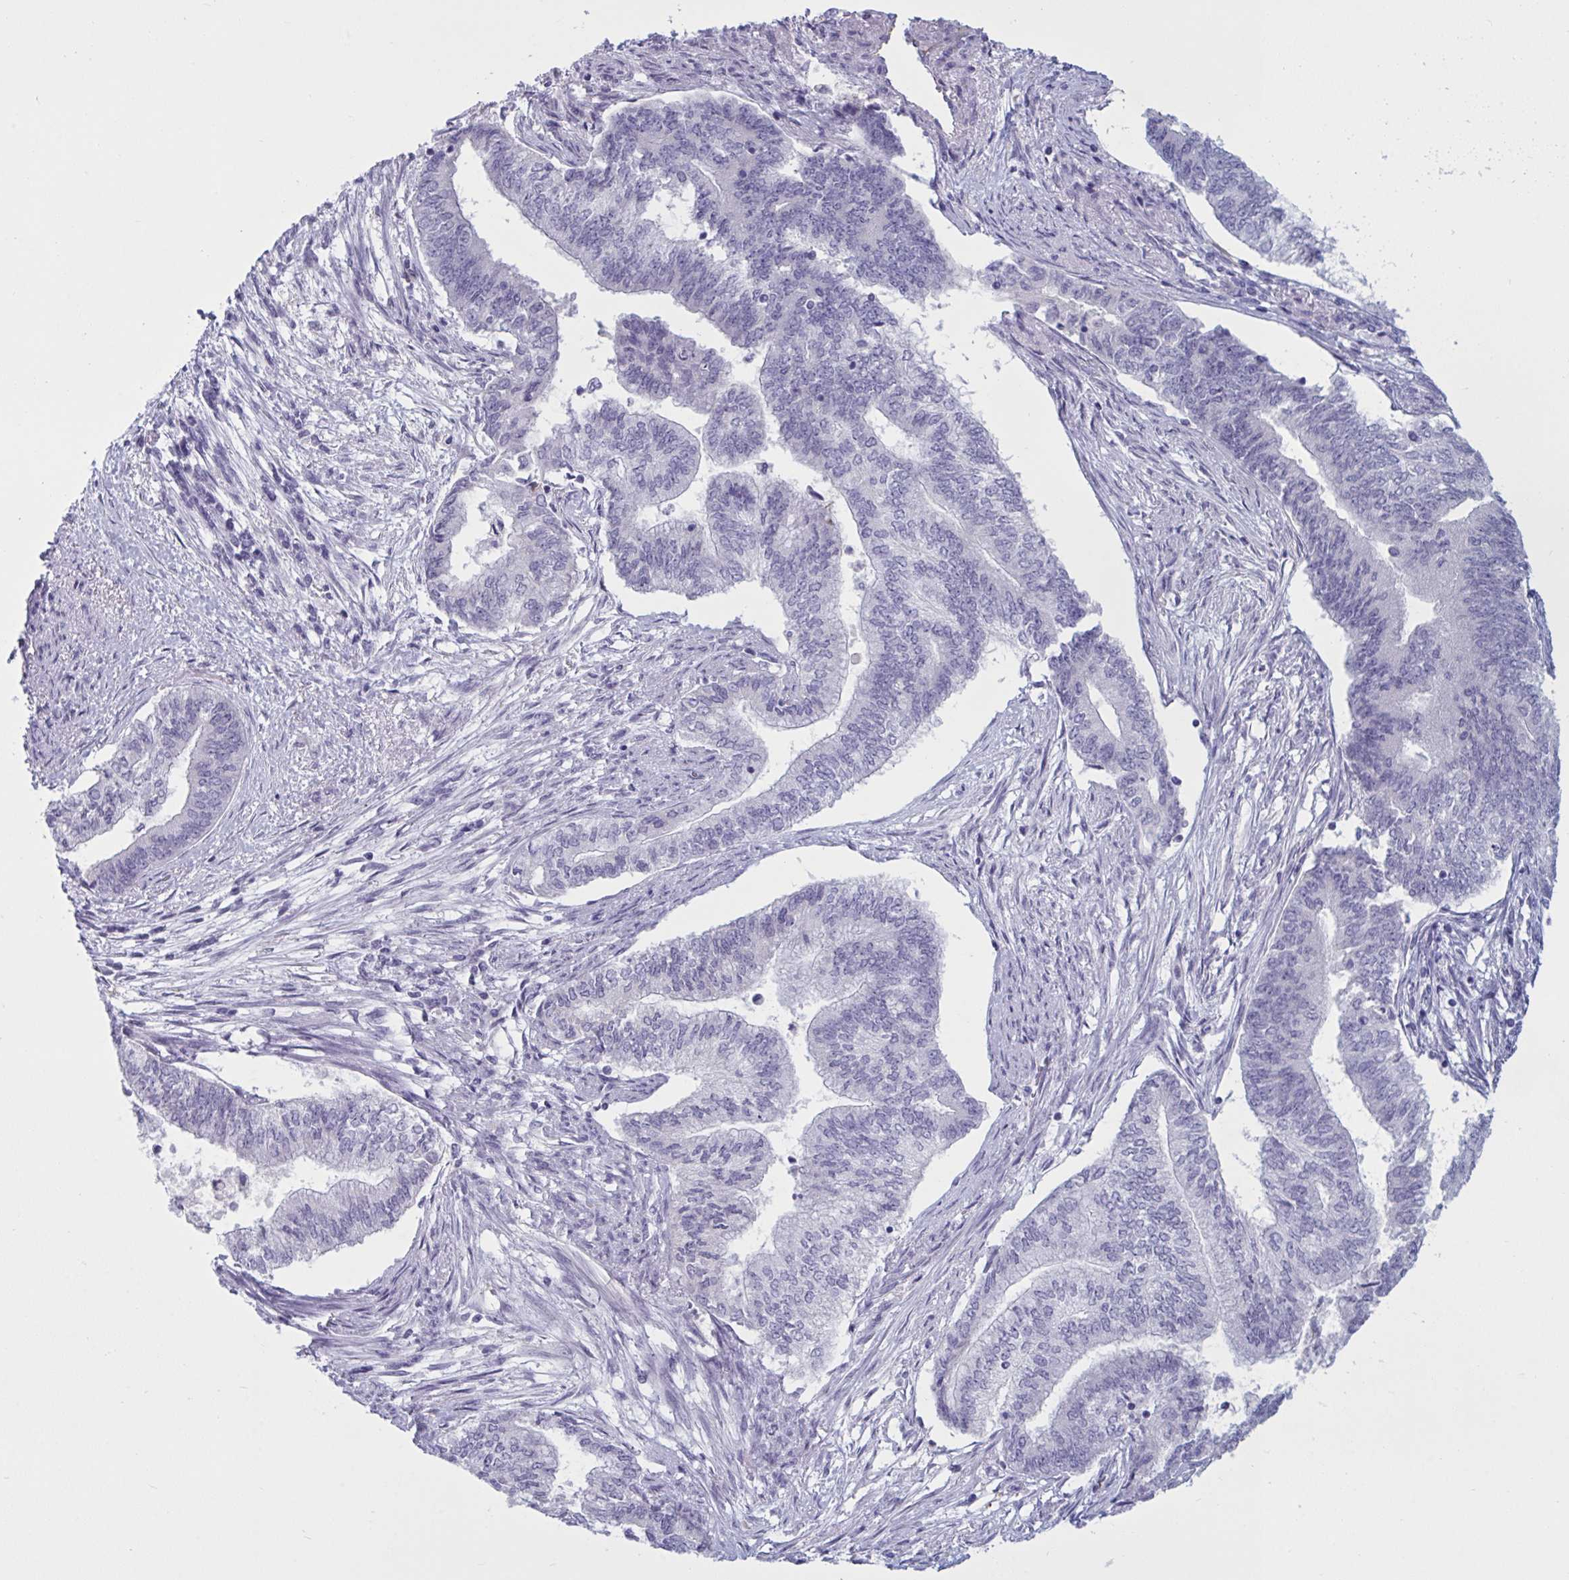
{"staining": {"intensity": "negative", "quantity": "none", "location": "none"}, "tissue": "endometrial cancer", "cell_type": "Tumor cells", "image_type": "cancer", "snomed": [{"axis": "morphology", "description": "Adenocarcinoma, NOS"}, {"axis": "topography", "description": "Endometrium"}], "caption": "This is an immunohistochemistry image of endometrial cancer (adenocarcinoma). There is no expression in tumor cells.", "gene": "OR1L3", "patient": {"sex": "female", "age": 65}}